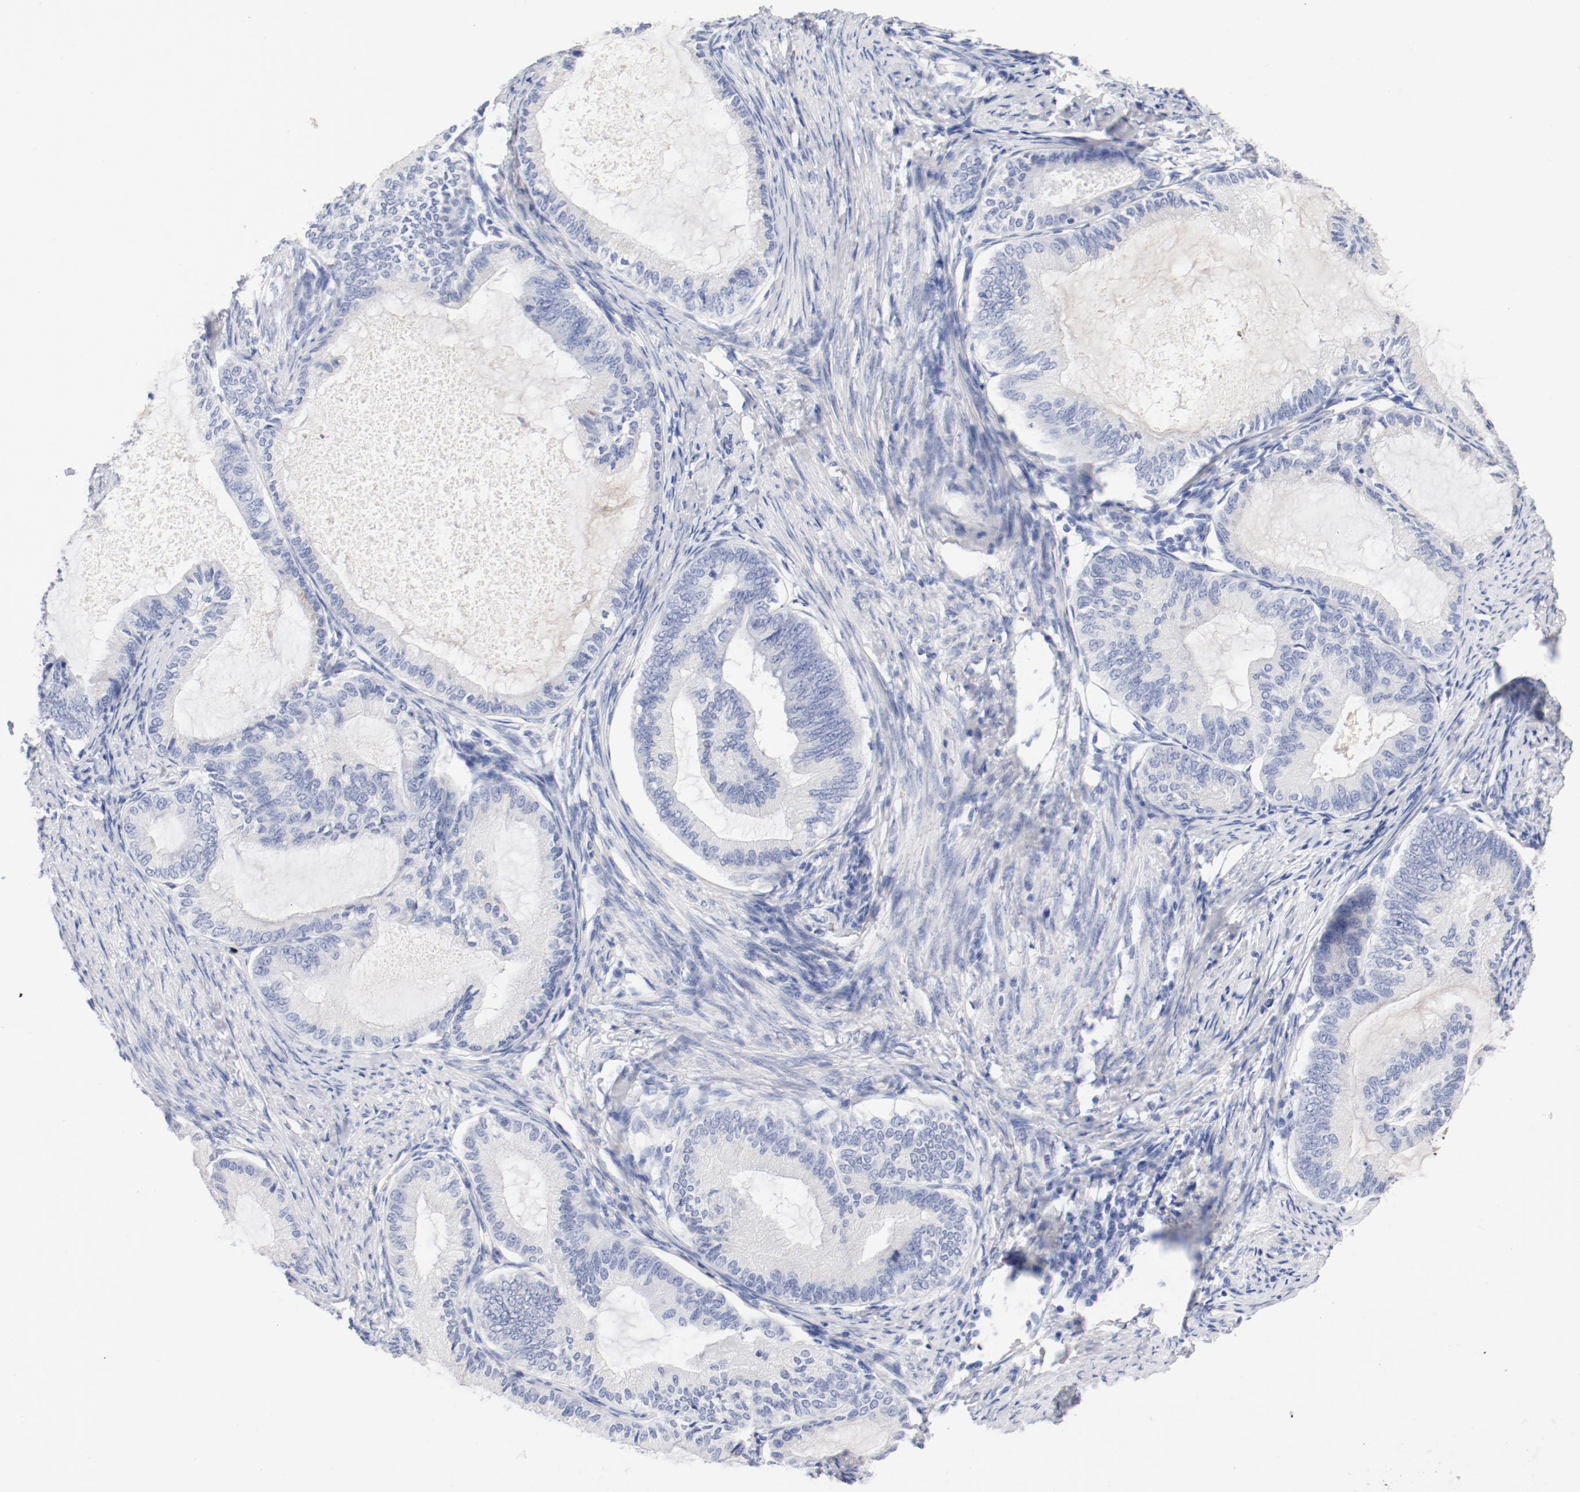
{"staining": {"intensity": "negative", "quantity": "none", "location": "none"}, "tissue": "endometrial cancer", "cell_type": "Tumor cells", "image_type": "cancer", "snomed": [{"axis": "morphology", "description": "Adenocarcinoma, NOS"}, {"axis": "topography", "description": "Endometrium"}], "caption": "This photomicrograph is of endometrial cancer (adenocarcinoma) stained with immunohistochemistry to label a protein in brown with the nuclei are counter-stained blue. There is no staining in tumor cells.", "gene": "HOMER1", "patient": {"sex": "female", "age": 86}}